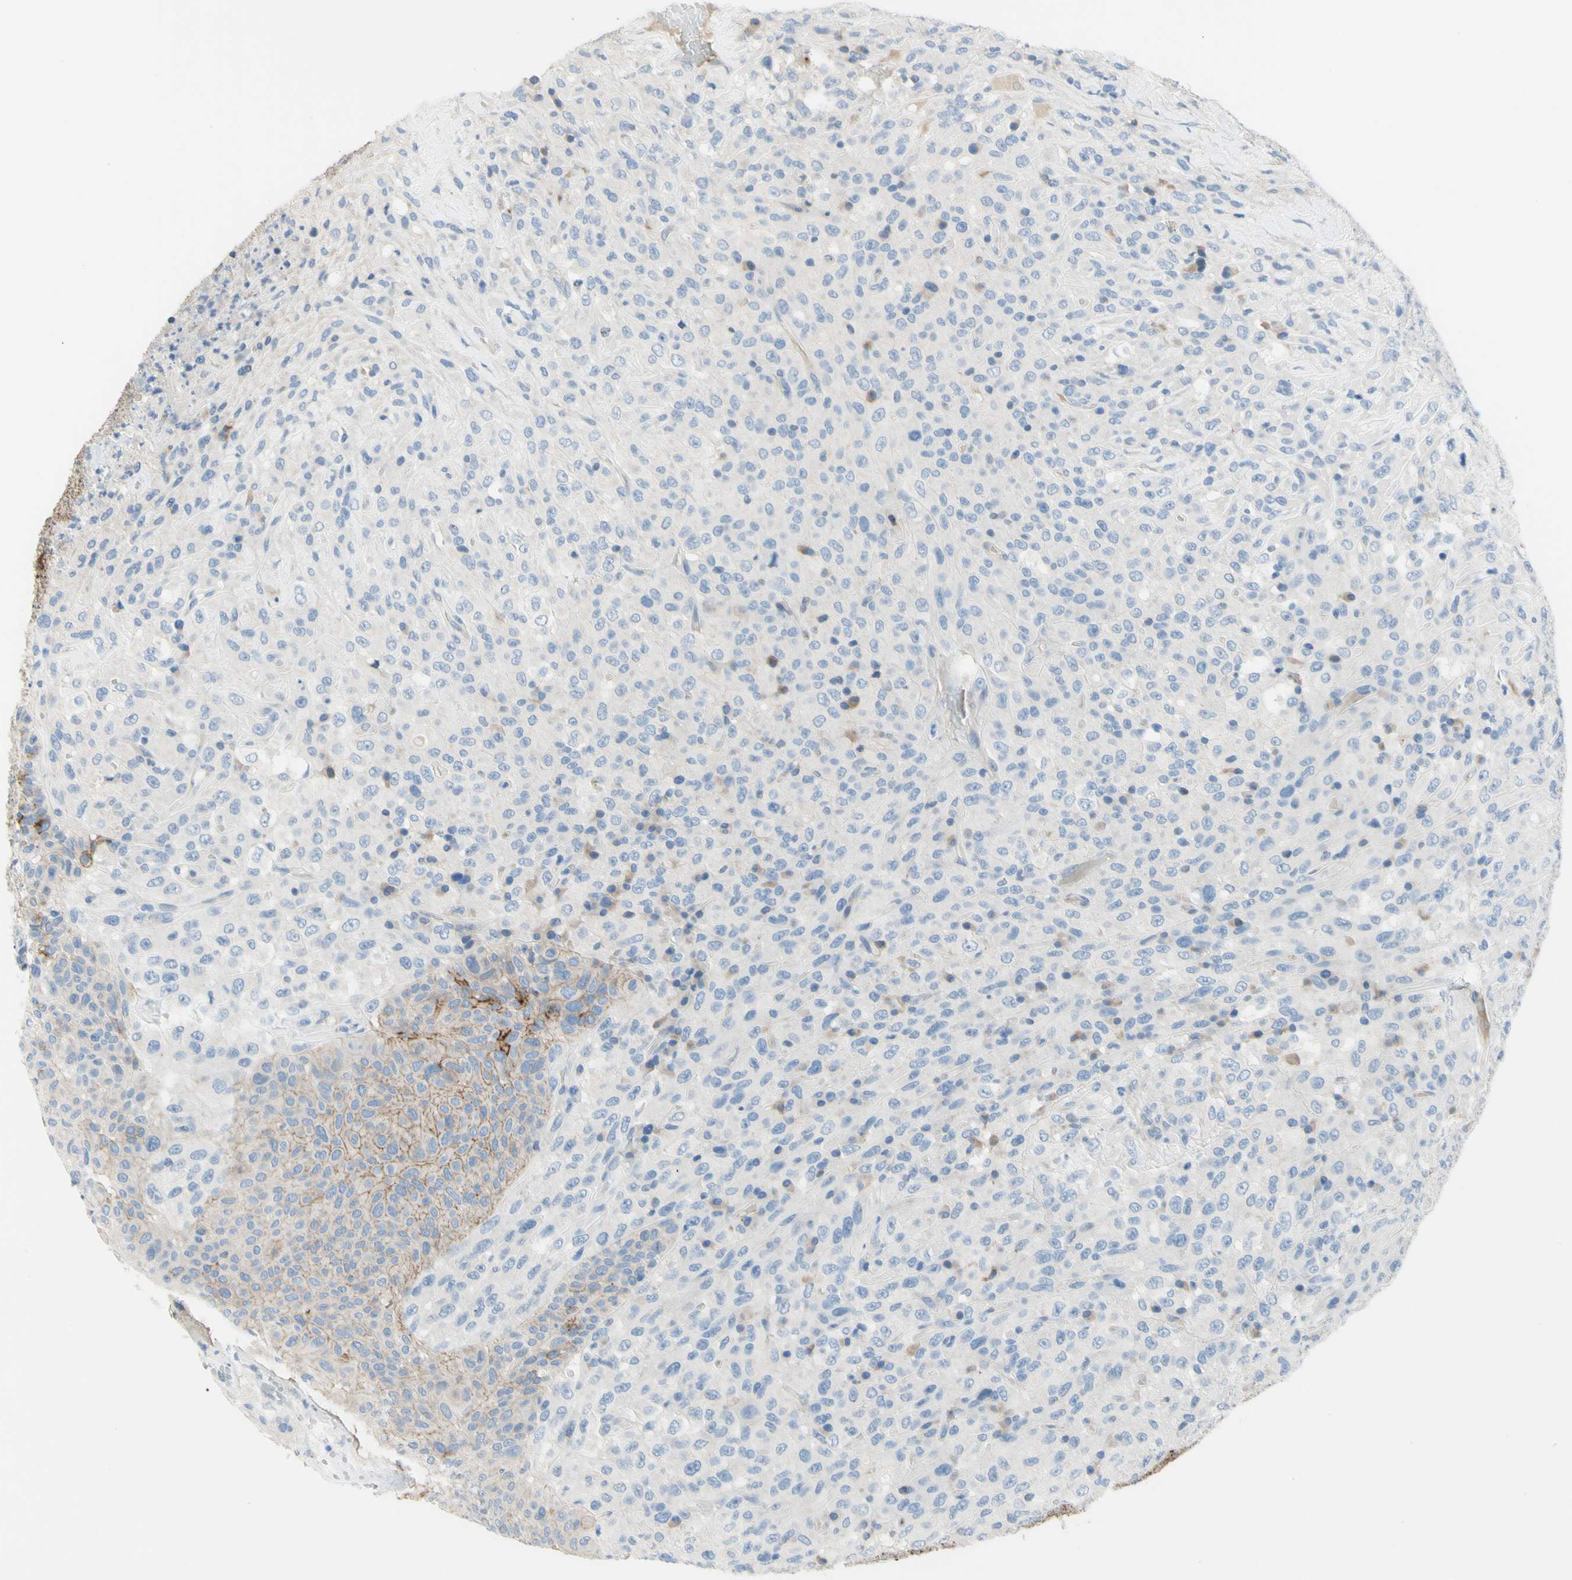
{"staining": {"intensity": "weak", "quantity": ">75%", "location": "cytoplasmic/membranous"}, "tissue": "urothelial cancer", "cell_type": "Tumor cells", "image_type": "cancer", "snomed": [{"axis": "morphology", "description": "Urothelial carcinoma, High grade"}, {"axis": "topography", "description": "Urinary bladder"}], "caption": "Tumor cells show weak cytoplasmic/membranous expression in approximately >75% of cells in high-grade urothelial carcinoma.", "gene": "MUC1", "patient": {"sex": "male", "age": 66}}